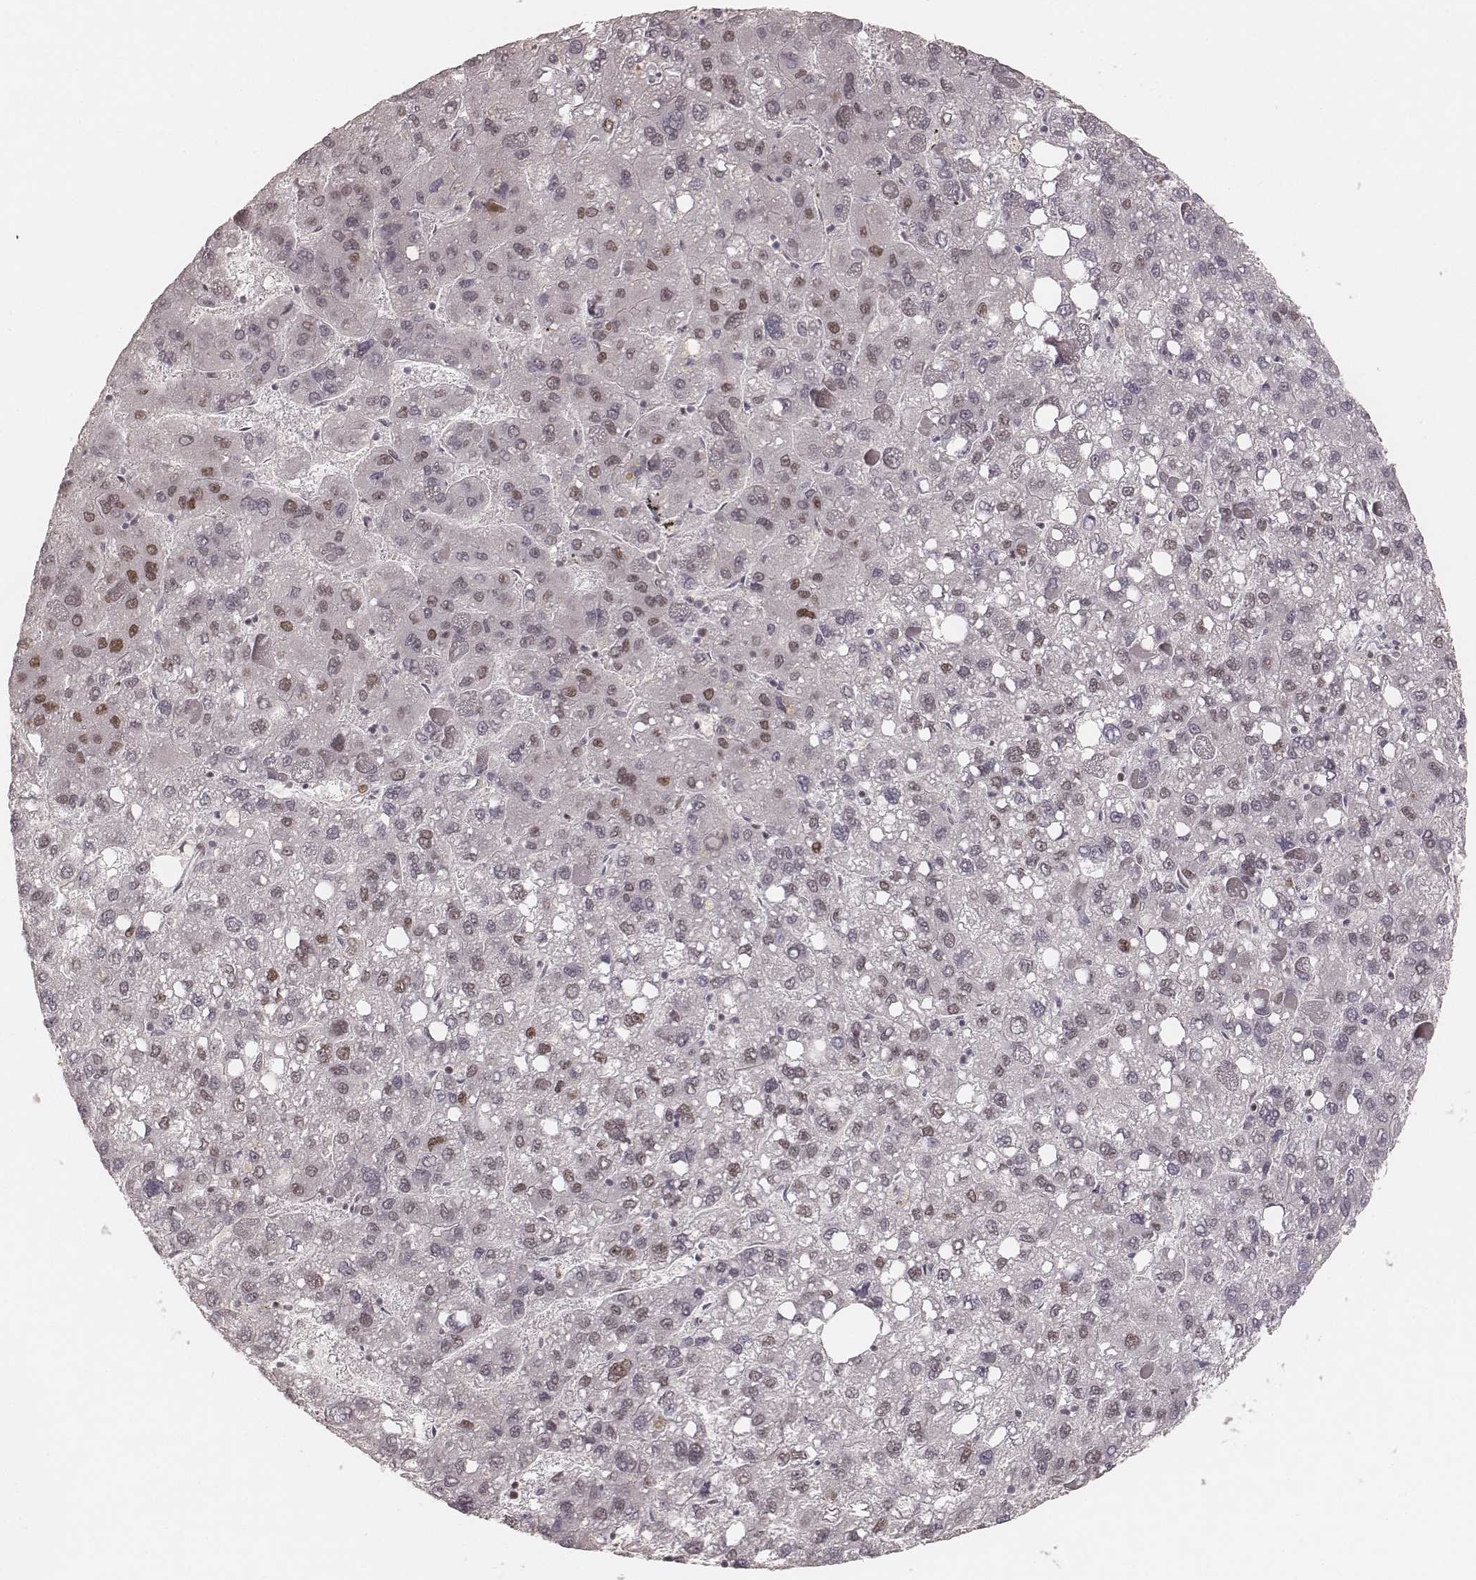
{"staining": {"intensity": "moderate", "quantity": "<25%", "location": "nuclear"}, "tissue": "liver cancer", "cell_type": "Tumor cells", "image_type": "cancer", "snomed": [{"axis": "morphology", "description": "Carcinoma, Hepatocellular, NOS"}, {"axis": "topography", "description": "Liver"}], "caption": "Hepatocellular carcinoma (liver) stained with a protein marker exhibits moderate staining in tumor cells.", "gene": "HNRNPC", "patient": {"sex": "female", "age": 82}}